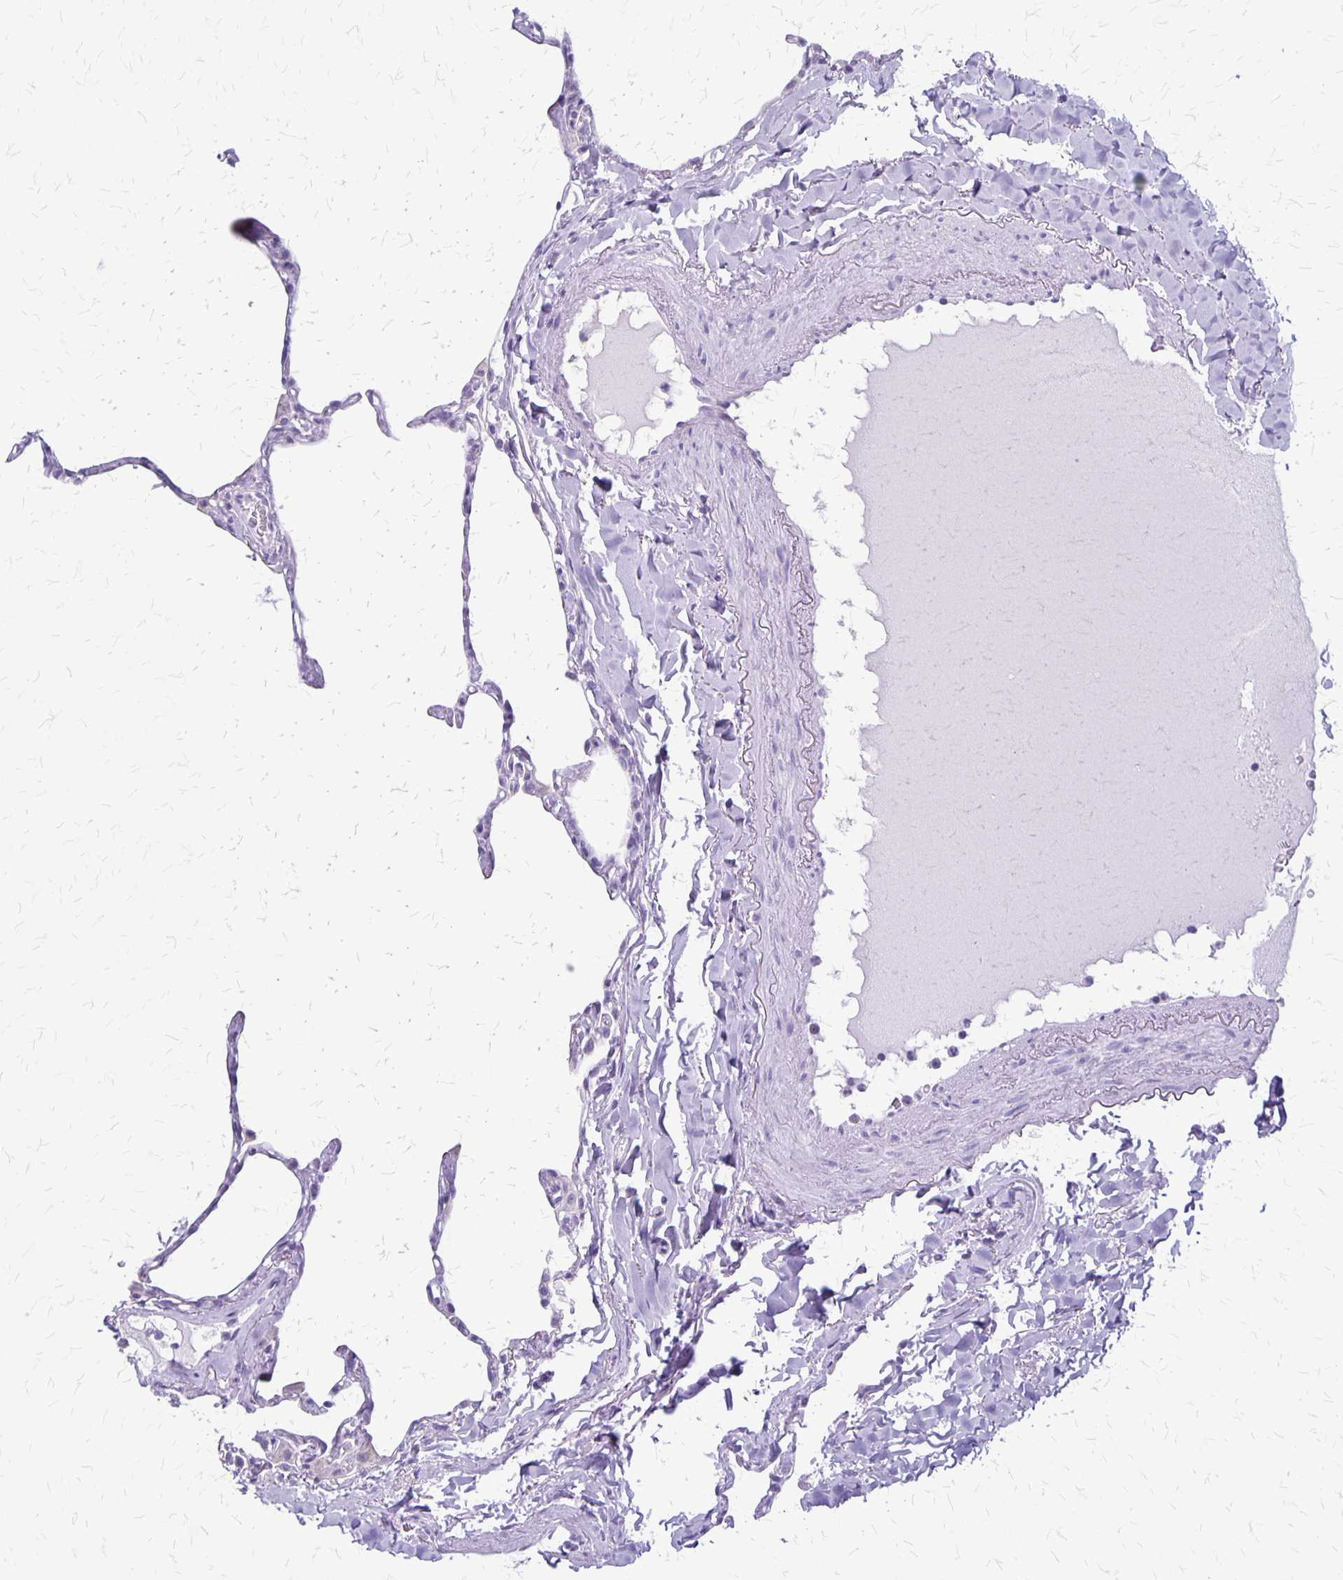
{"staining": {"intensity": "negative", "quantity": "none", "location": "none"}, "tissue": "lung", "cell_type": "Alveolar cells", "image_type": "normal", "snomed": [{"axis": "morphology", "description": "Normal tissue, NOS"}, {"axis": "topography", "description": "Lung"}], "caption": "Immunohistochemical staining of benign lung displays no significant staining in alveolar cells. The staining was performed using DAB to visualize the protein expression in brown, while the nuclei were stained in blue with hematoxylin (Magnification: 20x).", "gene": "PLXNB3", "patient": {"sex": "male", "age": 65}}